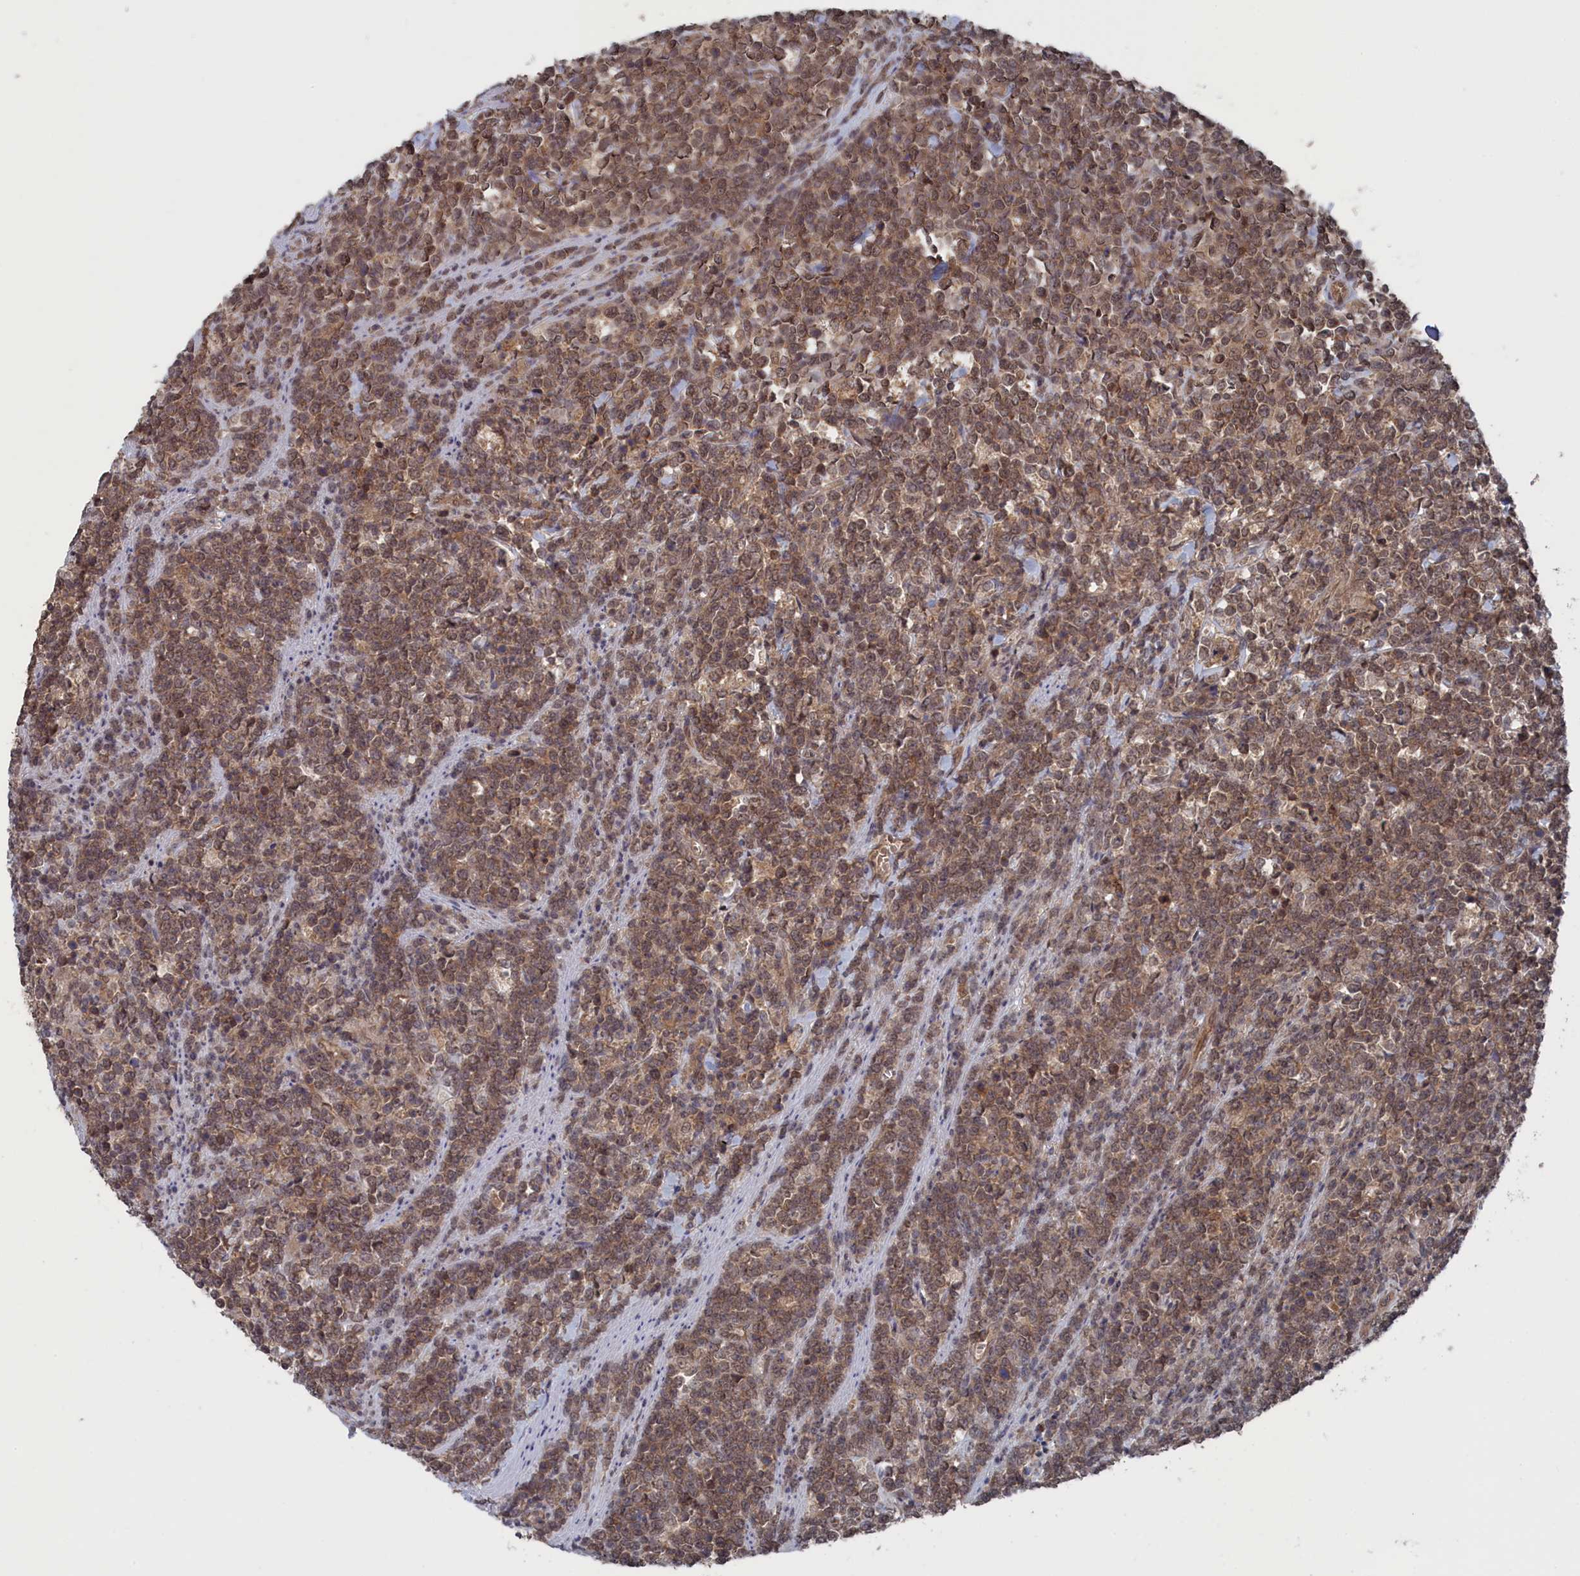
{"staining": {"intensity": "moderate", "quantity": ">75%", "location": "cytoplasmic/membranous,nuclear"}, "tissue": "lymphoma", "cell_type": "Tumor cells", "image_type": "cancer", "snomed": [{"axis": "morphology", "description": "Malignant lymphoma, non-Hodgkin's type, High grade"}, {"axis": "topography", "description": "Small intestine"}], "caption": "IHC (DAB) staining of malignant lymphoma, non-Hodgkin's type (high-grade) shows moderate cytoplasmic/membranous and nuclear protein expression in about >75% of tumor cells.", "gene": "NUTF2", "patient": {"sex": "male", "age": 8}}